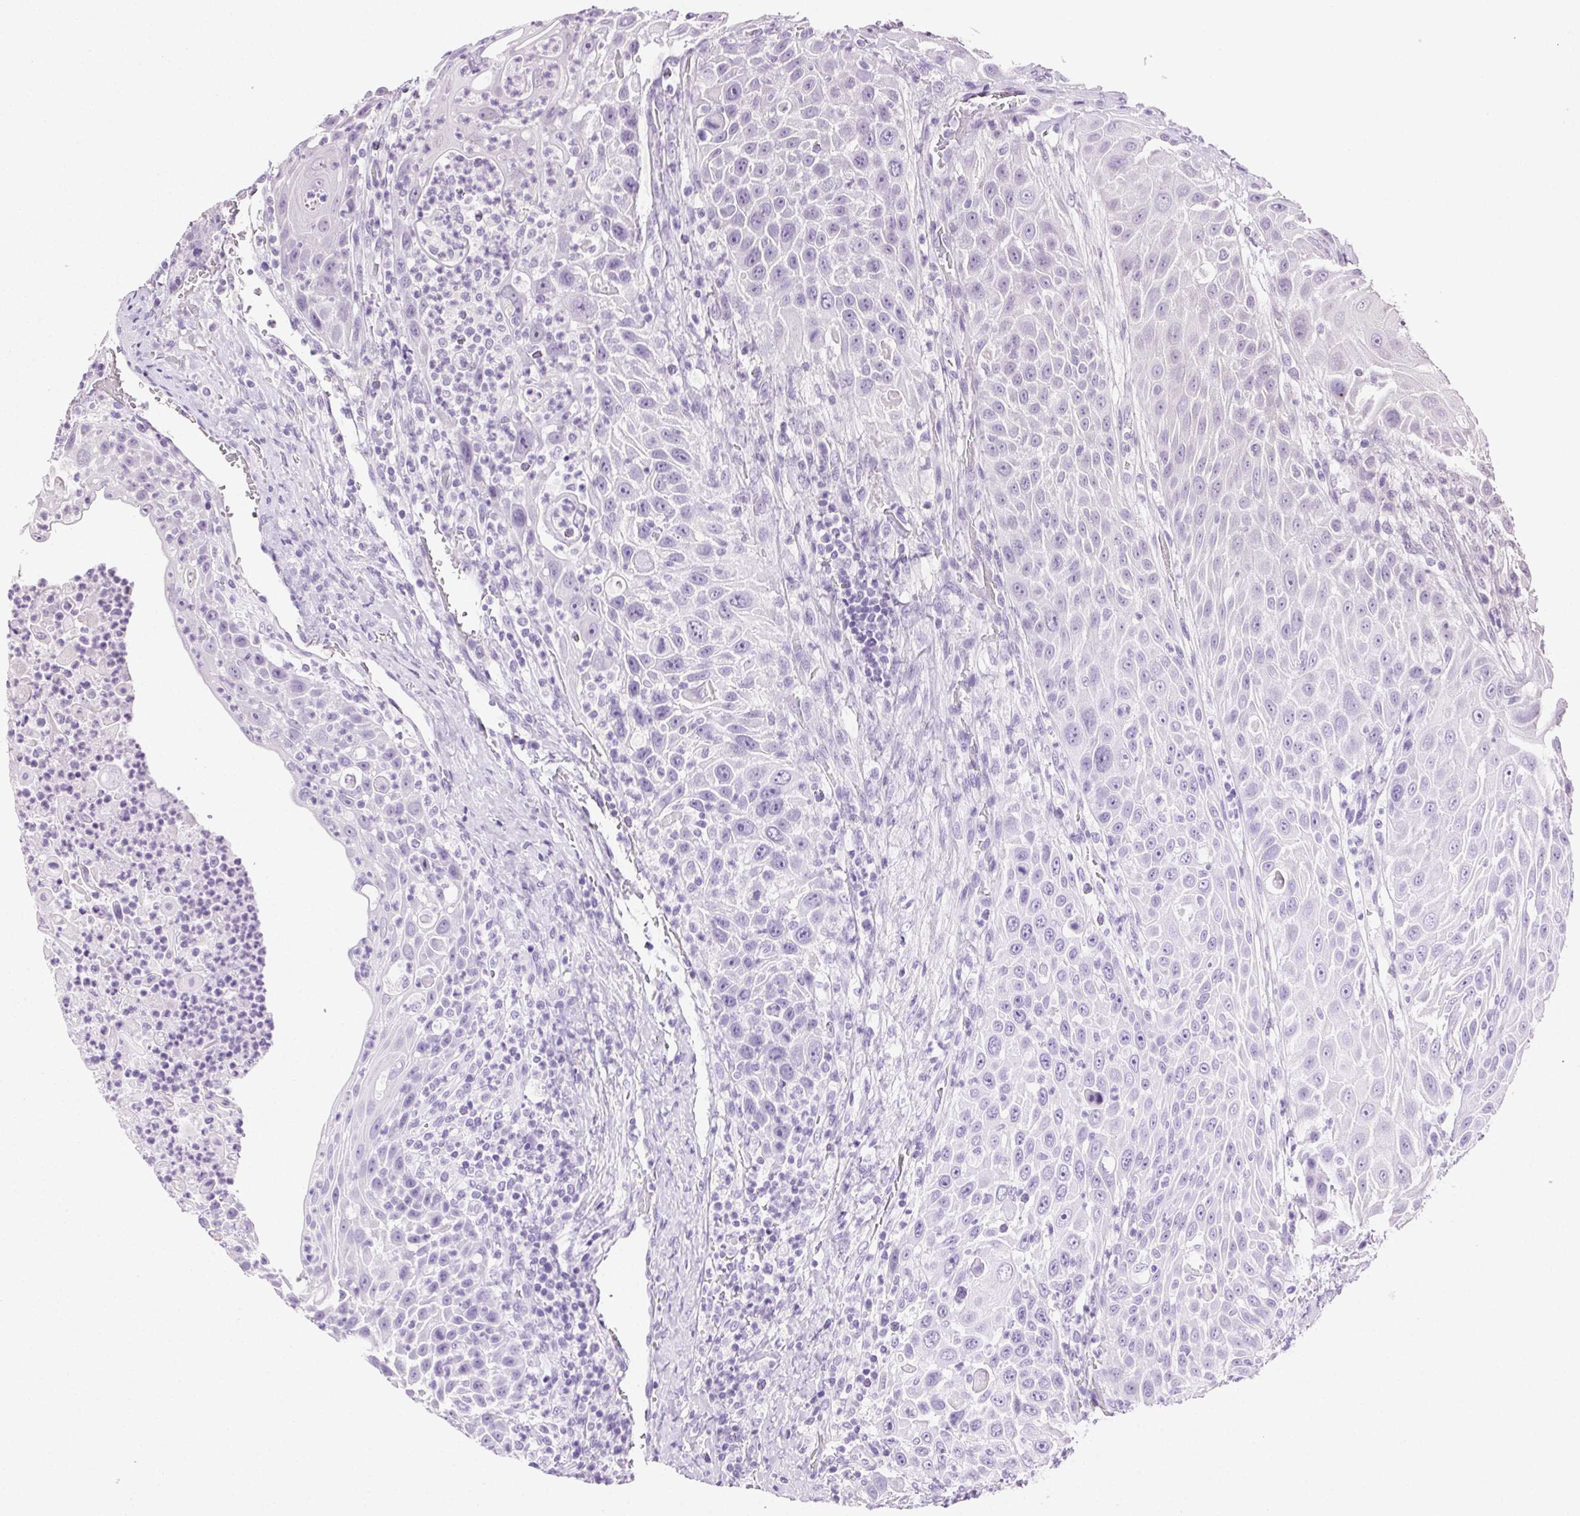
{"staining": {"intensity": "negative", "quantity": "none", "location": "none"}, "tissue": "head and neck cancer", "cell_type": "Tumor cells", "image_type": "cancer", "snomed": [{"axis": "morphology", "description": "Squamous cell carcinoma, NOS"}, {"axis": "topography", "description": "Head-Neck"}], "caption": "Immunohistochemistry photomicrograph of neoplastic tissue: head and neck cancer stained with DAB (3,3'-diaminobenzidine) displays no significant protein expression in tumor cells.", "gene": "CLDN10", "patient": {"sex": "male", "age": 69}}